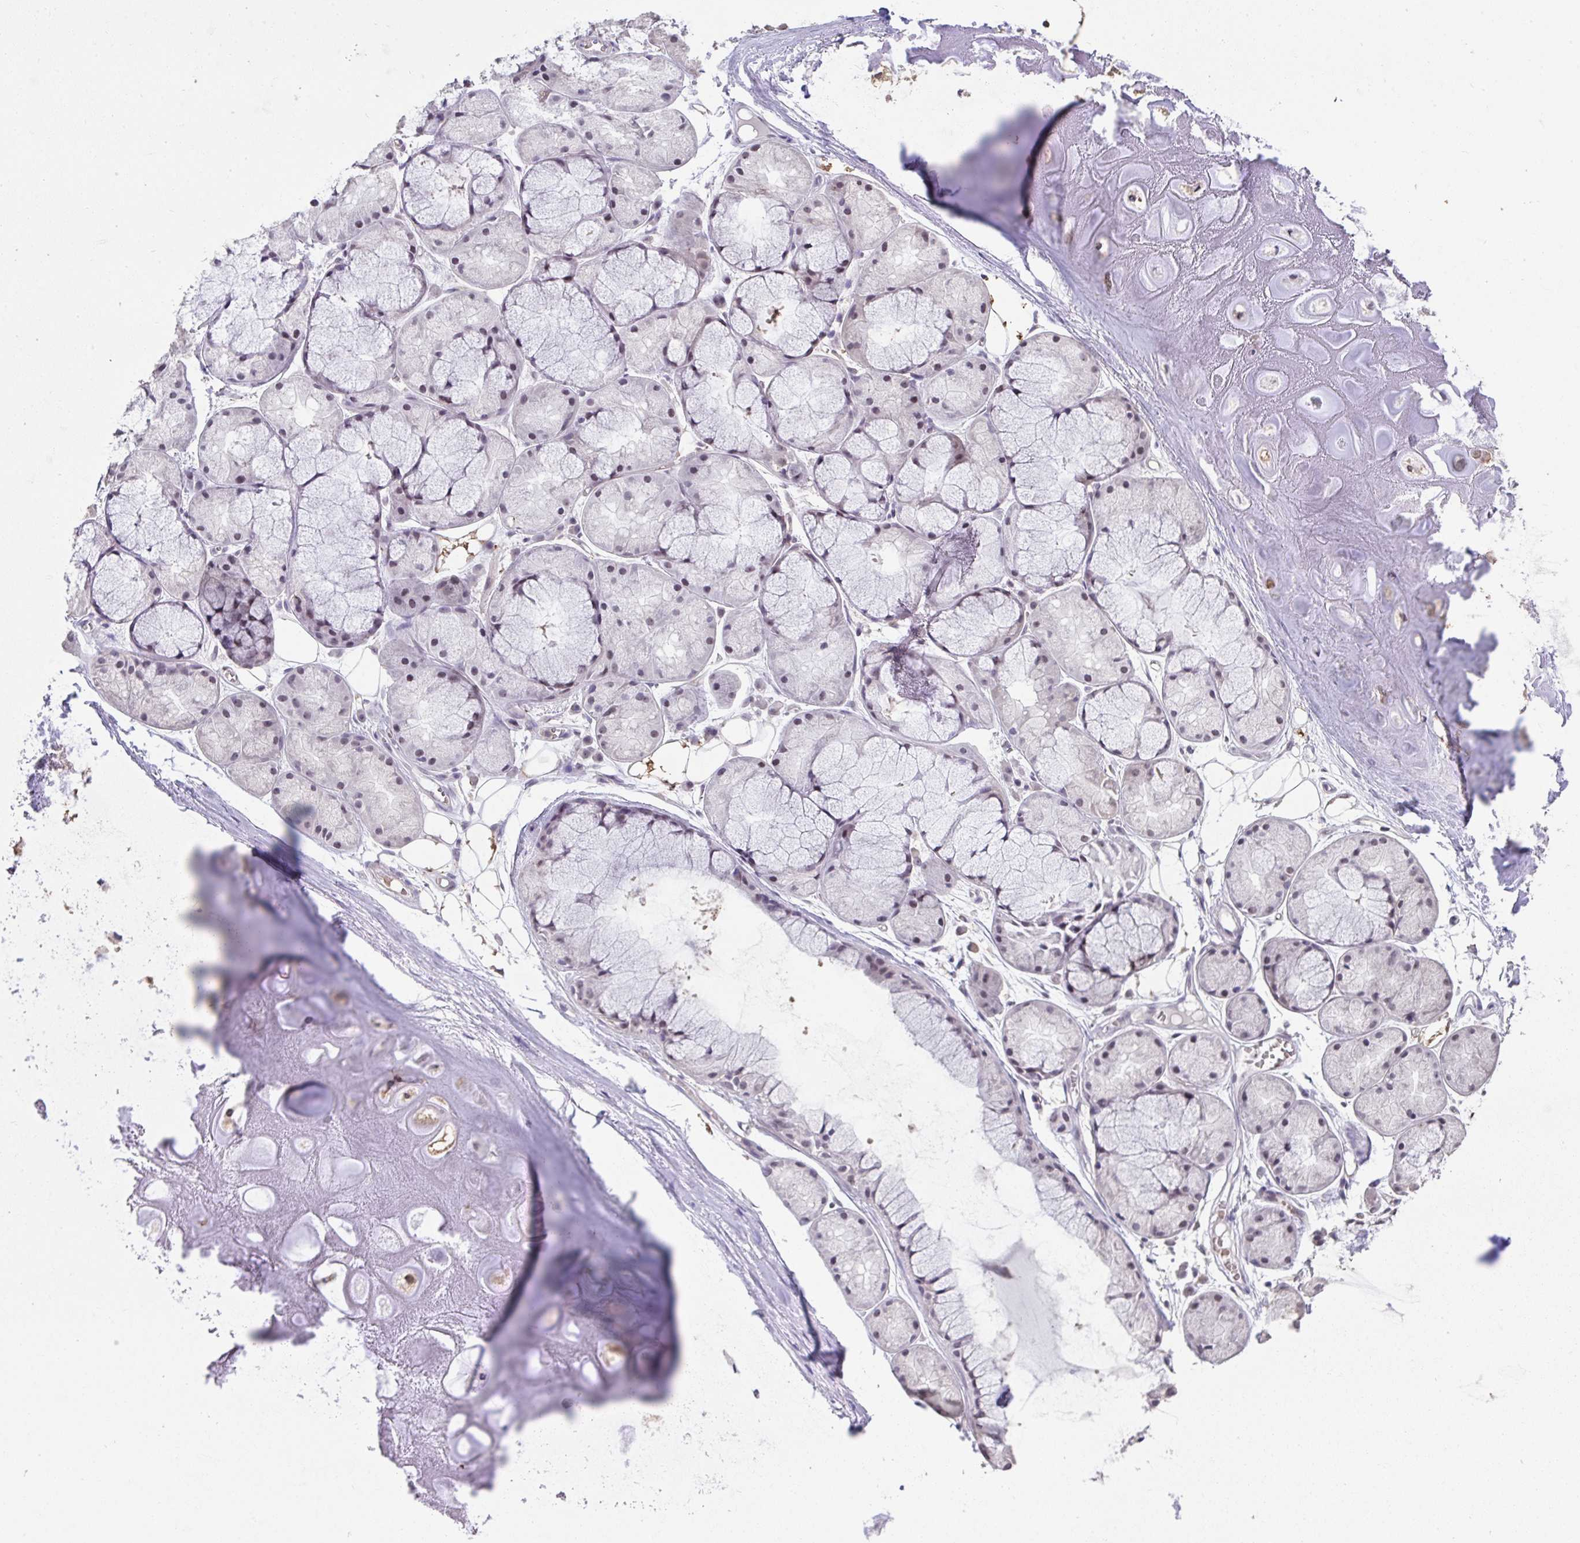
{"staining": {"intensity": "negative", "quantity": "none", "location": "none"}, "tissue": "adipose tissue", "cell_type": "Adipocytes", "image_type": "normal", "snomed": [{"axis": "morphology", "description": "Normal tissue, NOS"}, {"axis": "topography", "description": "Lymph node"}, {"axis": "topography", "description": "Cartilage tissue"}, {"axis": "topography", "description": "Nasopharynx"}], "caption": "This histopathology image is of unremarkable adipose tissue stained with immunohistochemistry to label a protein in brown with the nuclei are counter-stained blue. There is no positivity in adipocytes. (DAB (3,3'-diaminobenzidine) IHC visualized using brightfield microscopy, high magnification).", "gene": "SENP3", "patient": {"sex": "male", "age": 63}}